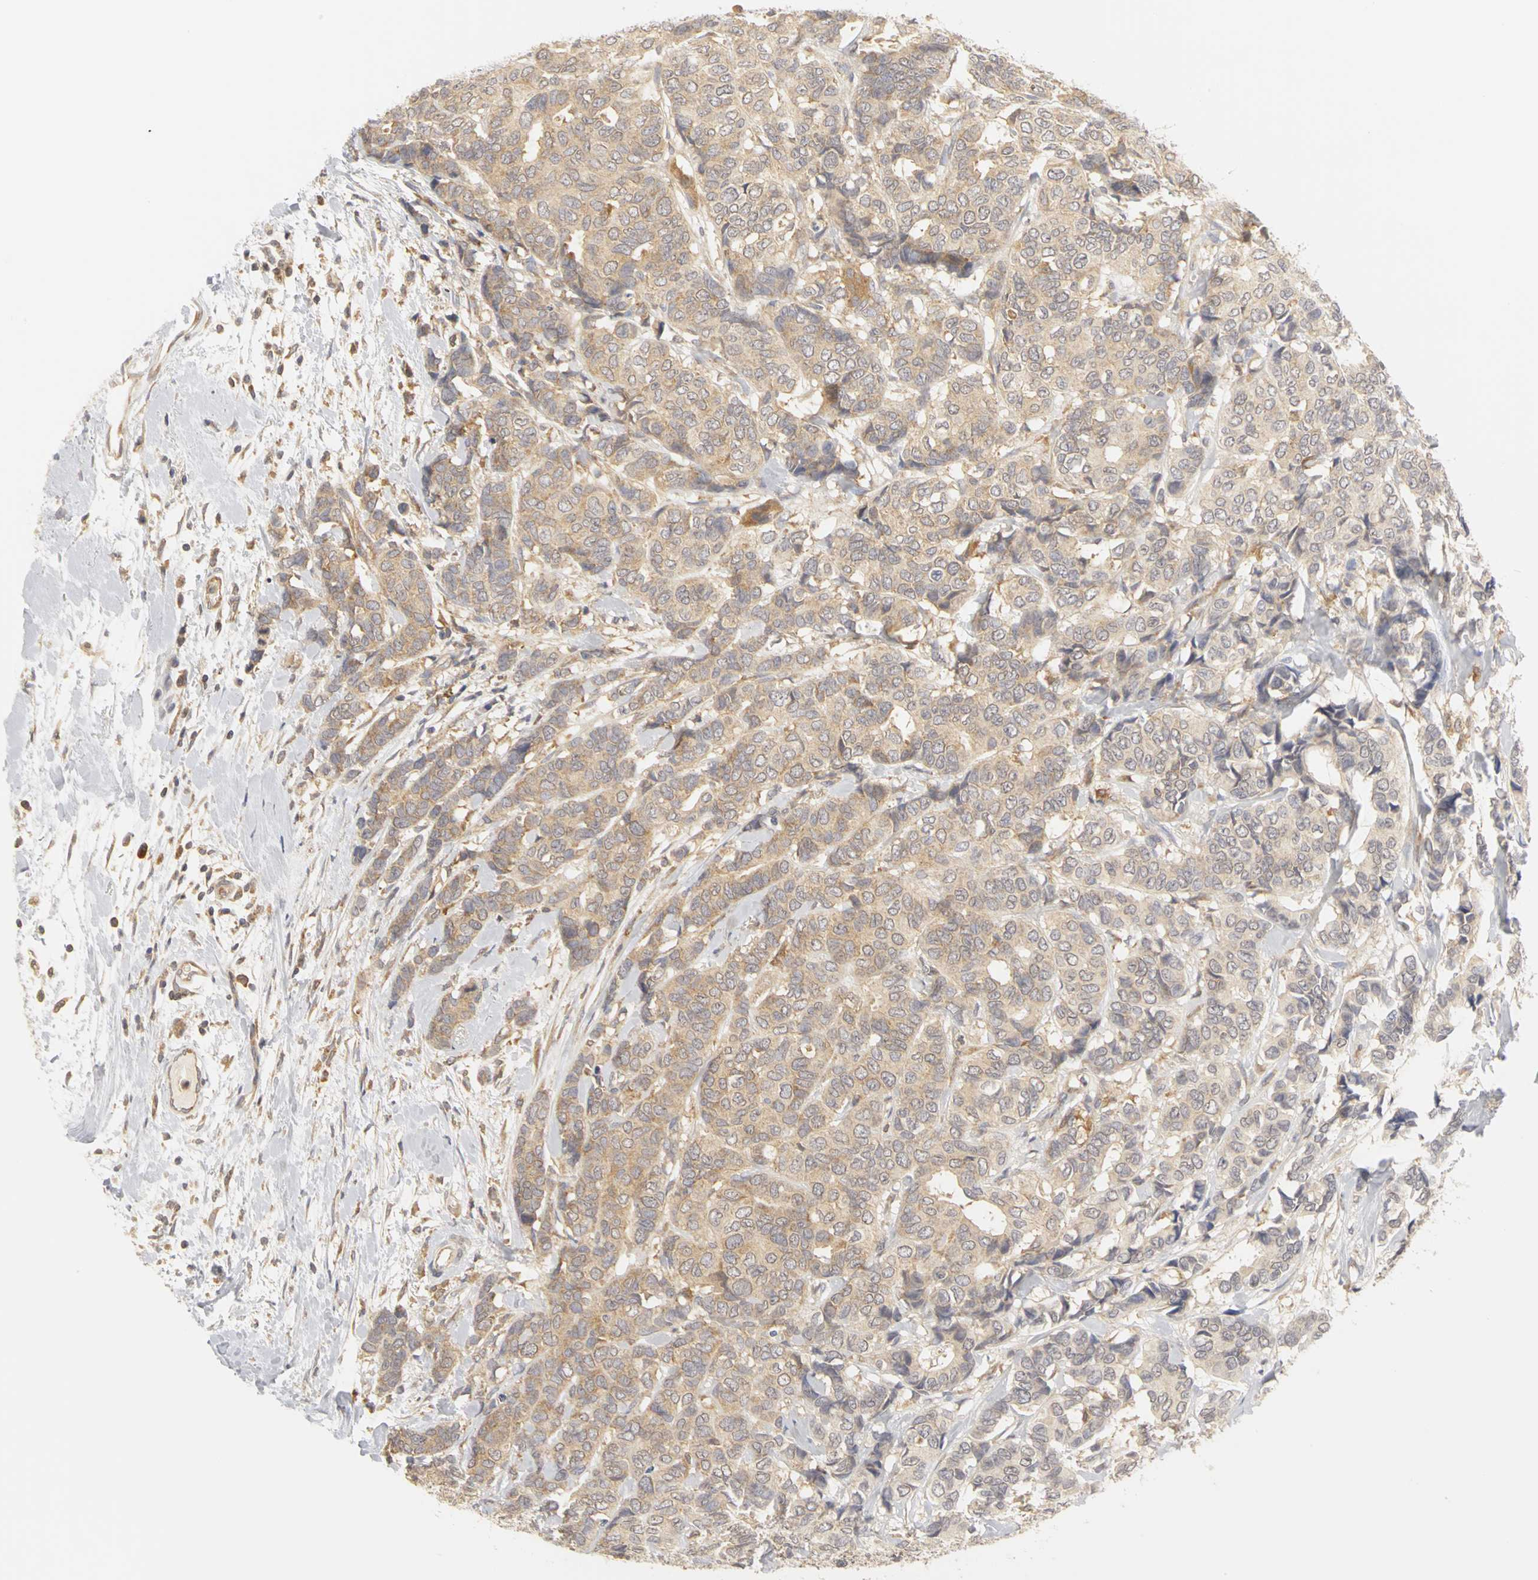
{"staining": {"intensity": "weak", "quantity": ">75%", "location": "cytoplasmic/membranous"}, "tissue": "breast cancer", "cell_type": "Tumor cells", "image_type": "cancer", "snomed": [{"axis": "morphology", "description": "Duct carcinoma"}, {"axis": "topography", "description": "Breast"}], "caption": "The micrograph shows a brown stain indicating the presence of a protein in the cytoplasmic/membranous of tumor cells in breast intraductal carcinoma.", "gene": "IRAK1", "patient": {"sex": "female", "age": 87}}